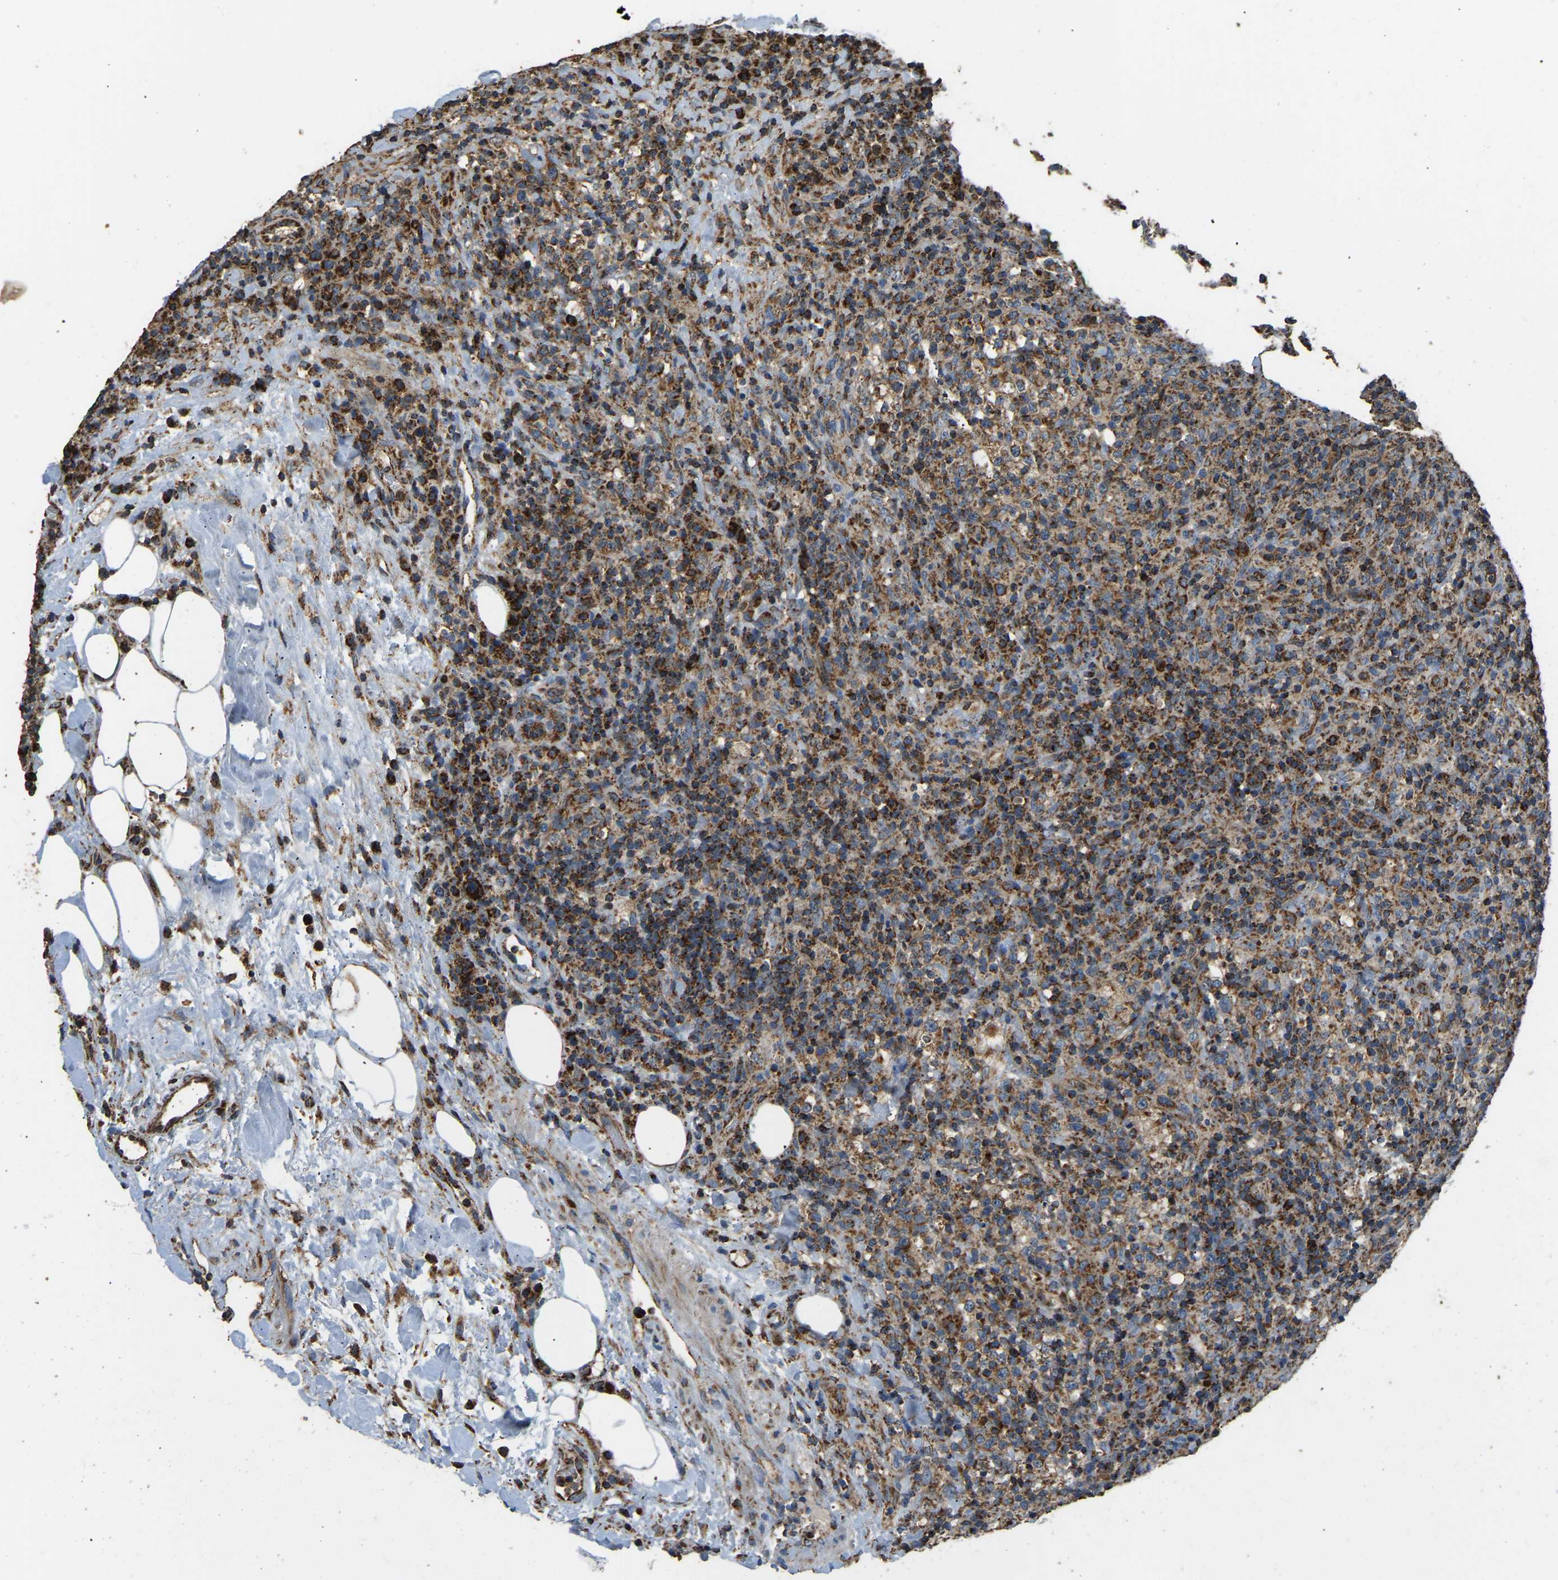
{"staining": {"intensity": "strong", "quantity": ">75%", "location": "cytoplasmic/membranous"}, "tissue": "lymphoma", "cell_type": "Tumor cells", "image_type": "cancer", "snomed": [{"axis": "morphology", "description": "Malignant lymphoma, non-Hodgkin's type, High grade"}, {"axis": "topography", "description": "Lymph node"}], "caption": "This is an image of immunohistochemistry (IHC) staining of malignant lymphoma, non-Hodgkin's type (high-grade), which shows strong positivity in the cytoplasmic/membranous of tumor cells.", "gene": "TUFM", "patient": {"sex": "female", "age": 76}}